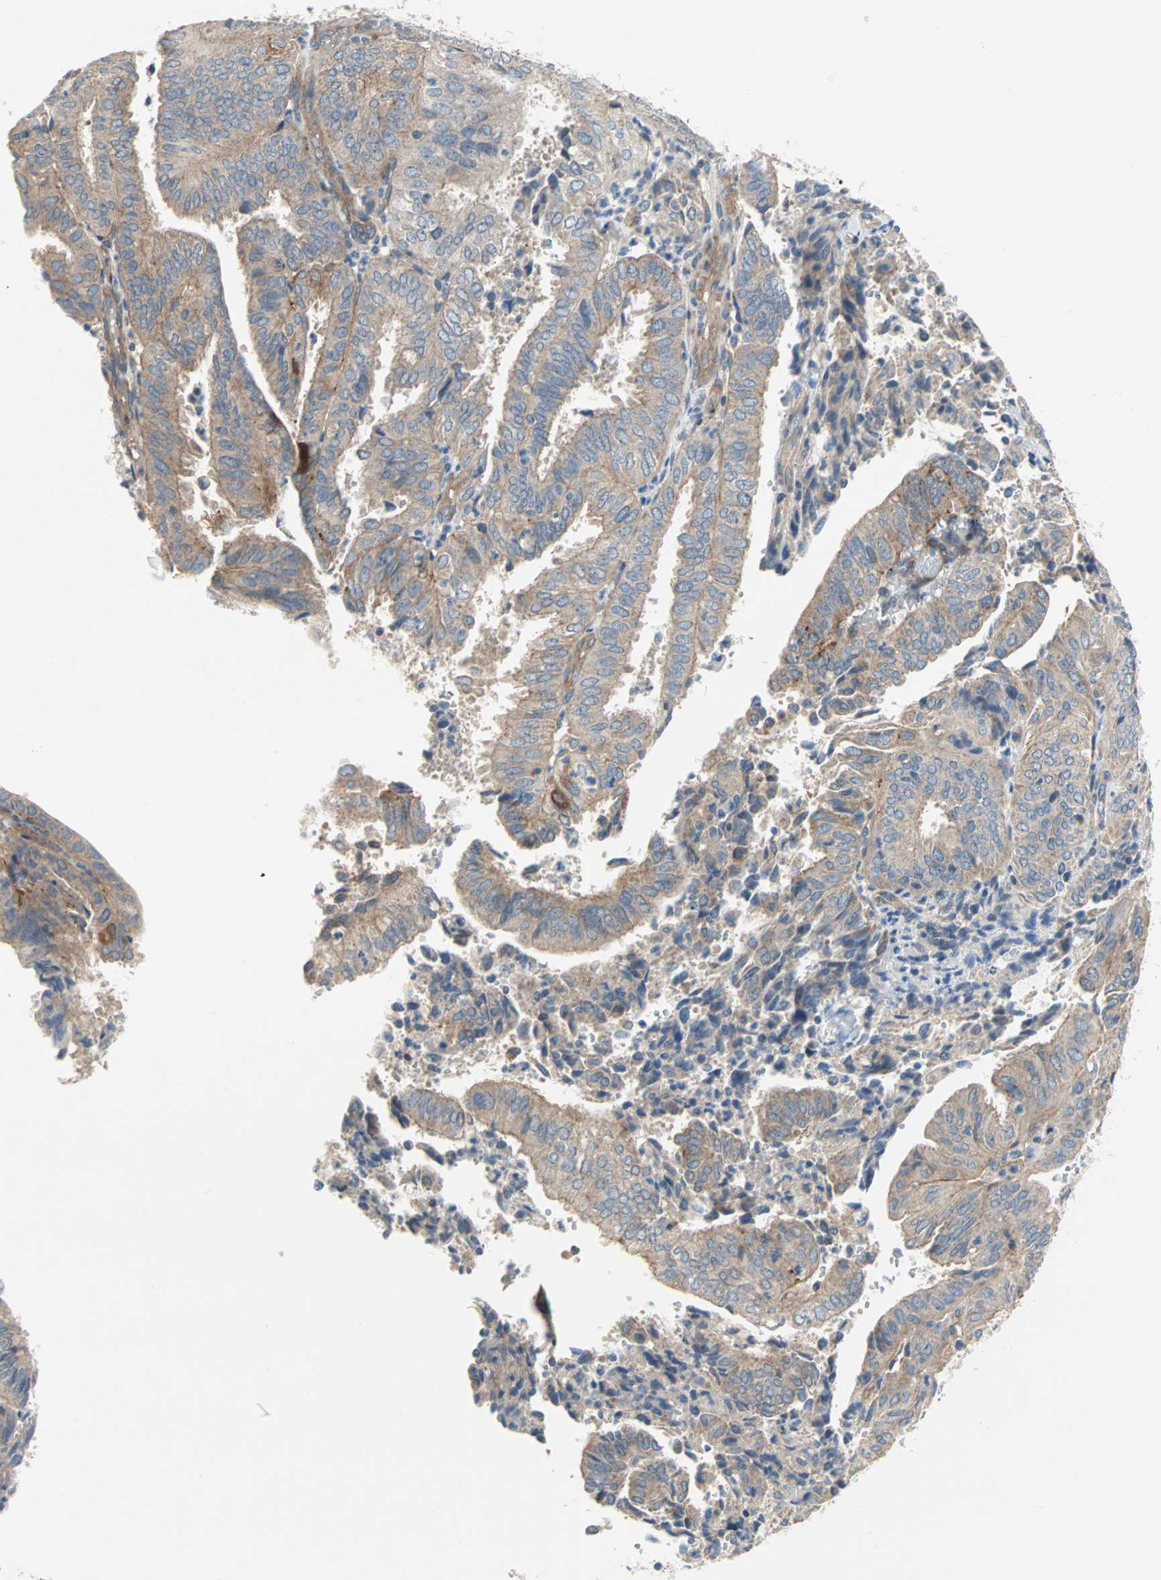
{"staining": {"intensity": "moderate", "quantity": "25%-75%", "location": "cytoplasmic/membranous"}, "tissue": "endometrial cancer", "cell_type": "Tumor cells", "image_type": "cancer", "snomed": [{"axis": "morphology", "description": "Adenocarcinoma, NOS"}, {"axis": "topography", "description": "Uterus"}], "caption": "A micrograph showing moderate cytoplasmic/membranous staining in about 25%-75% of tumor cells in endometrial adenocarcinoma, as visualized by brown immunohistochemical staining.", "gene": "PDE8A", "patient": {"sex": "female", "age": 60}}